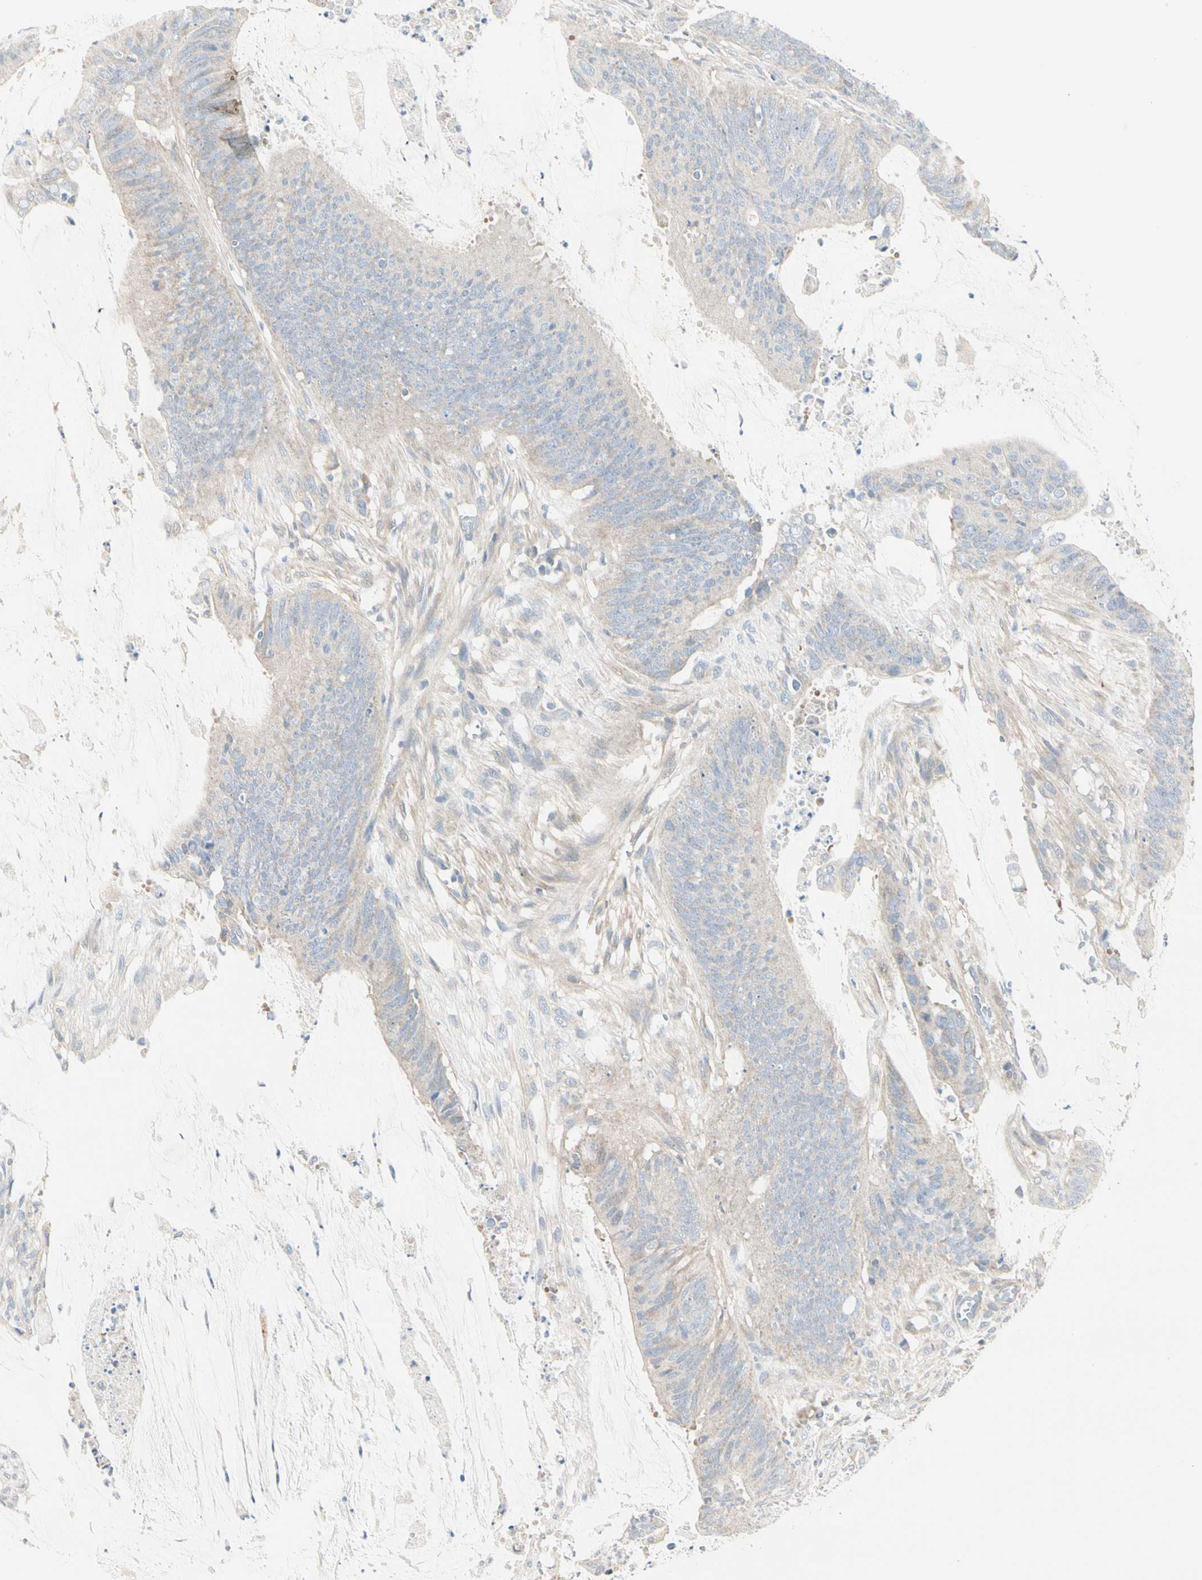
{"staining": {"intensity": "weak", "quantity": "25%-75%", "location": "cytoplasmic/membranous"}, "tissue": "colorectal cancer", "cell_type": "Tumor cells", "image_type": "cancer", "snomed": [{"axis": "morphology", "description": "Adenocarcinoma, NOS"}, {"axis": "topography", "description": "Rectum"}], "caption": "Colorectal adenocarcinoma tissue exhibits weak cytoplasmic/membranous positivity in about 25%-75% of tumor cells, visualized by immunohistochemistry.", "gene": "GPR153", "patient": {"sex": "female", "age": 66}}